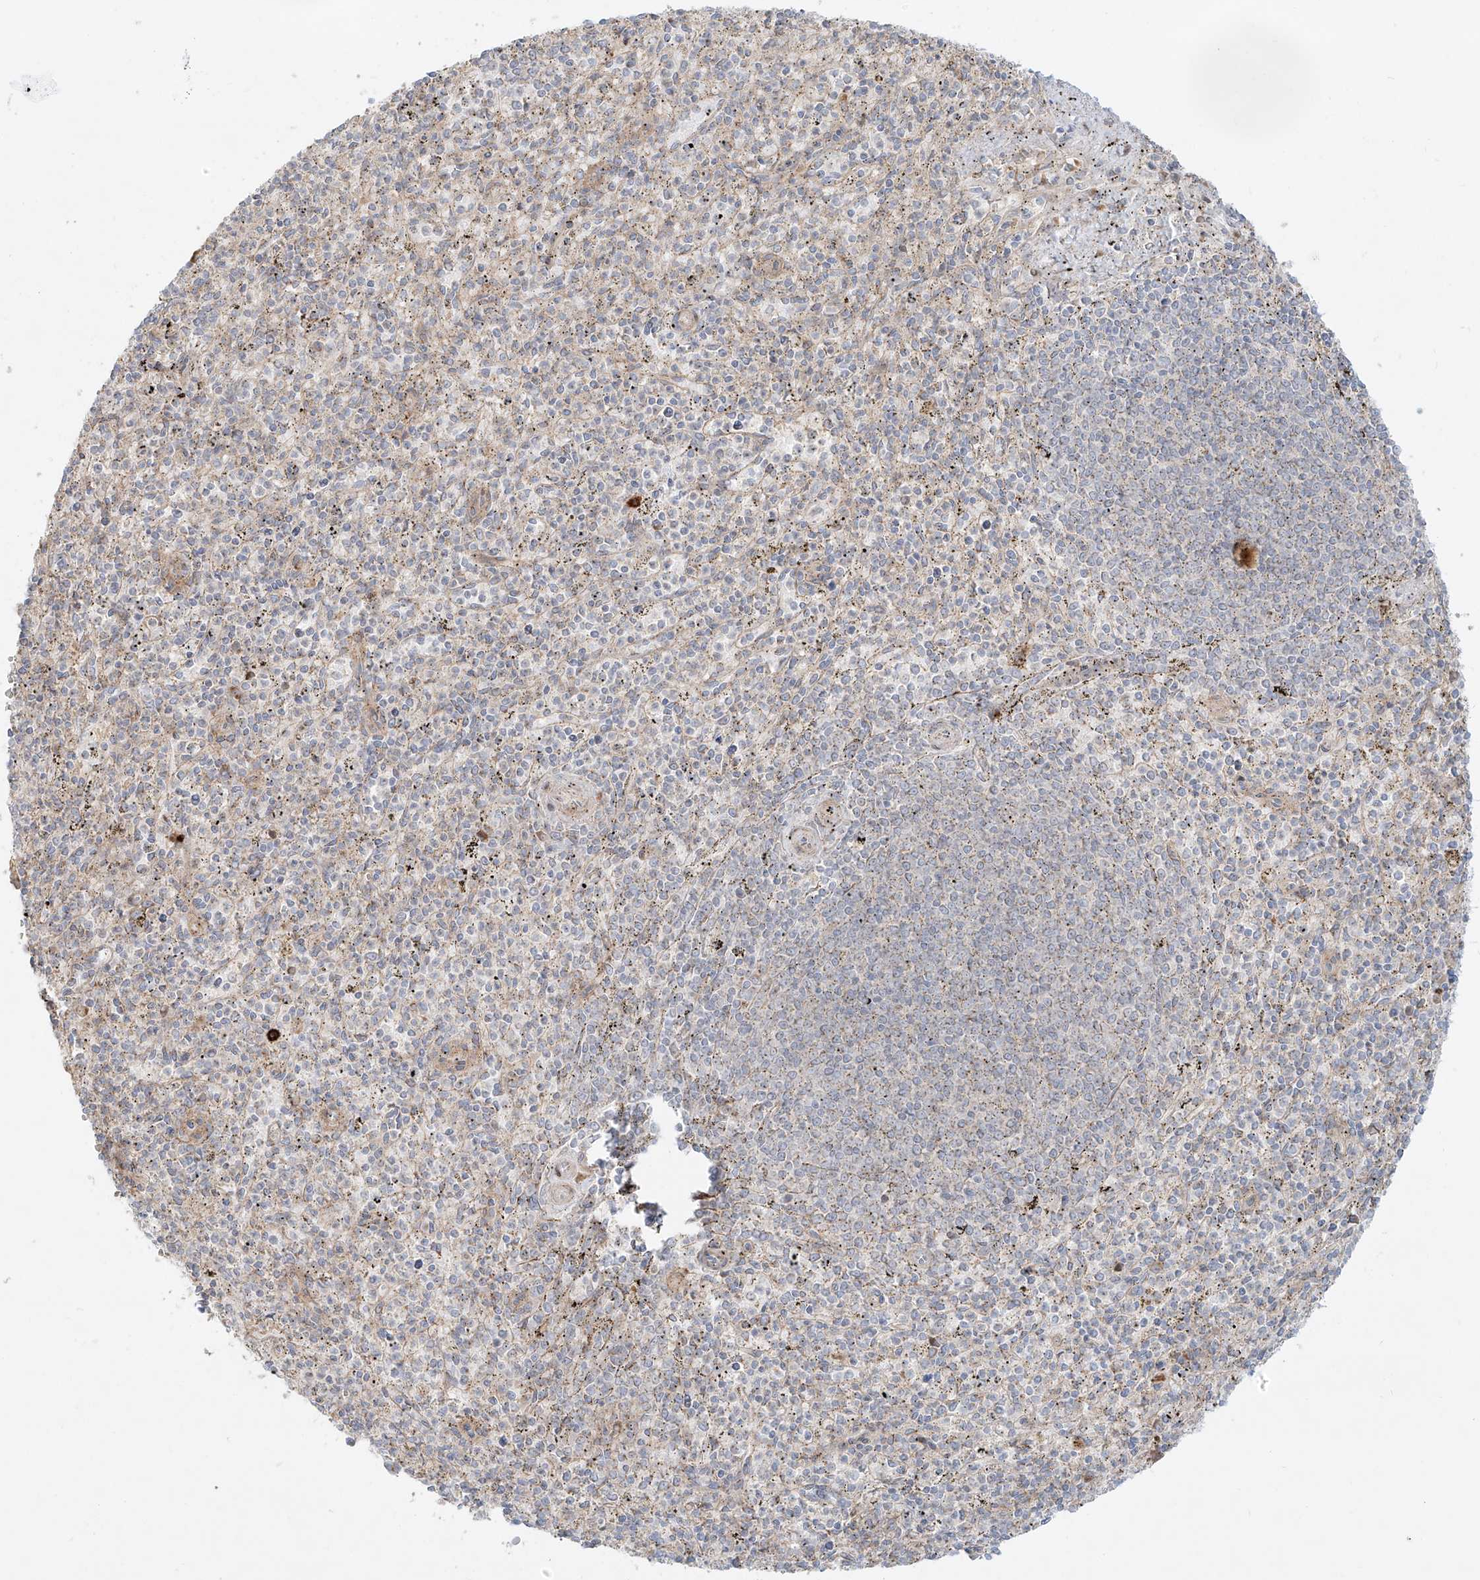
{"staining": {"intensity": "negative", "quantity": "none", "location": "none"}, "tissue": "spleen", "cell_type": "Cells in red pulp", "image_type": "normal", "snomed": [{"axis": "morphology", "description": "Normal tissue, NOS"}, {"axis": "topography", "description": "Spleen"}], "caption": "The immunohistochemistry (IHC) micrograph has no significant staining in cells in red pulp of spleen.", "gene": "ZNF287", "patient": {"sex": "male", "age": 72}}